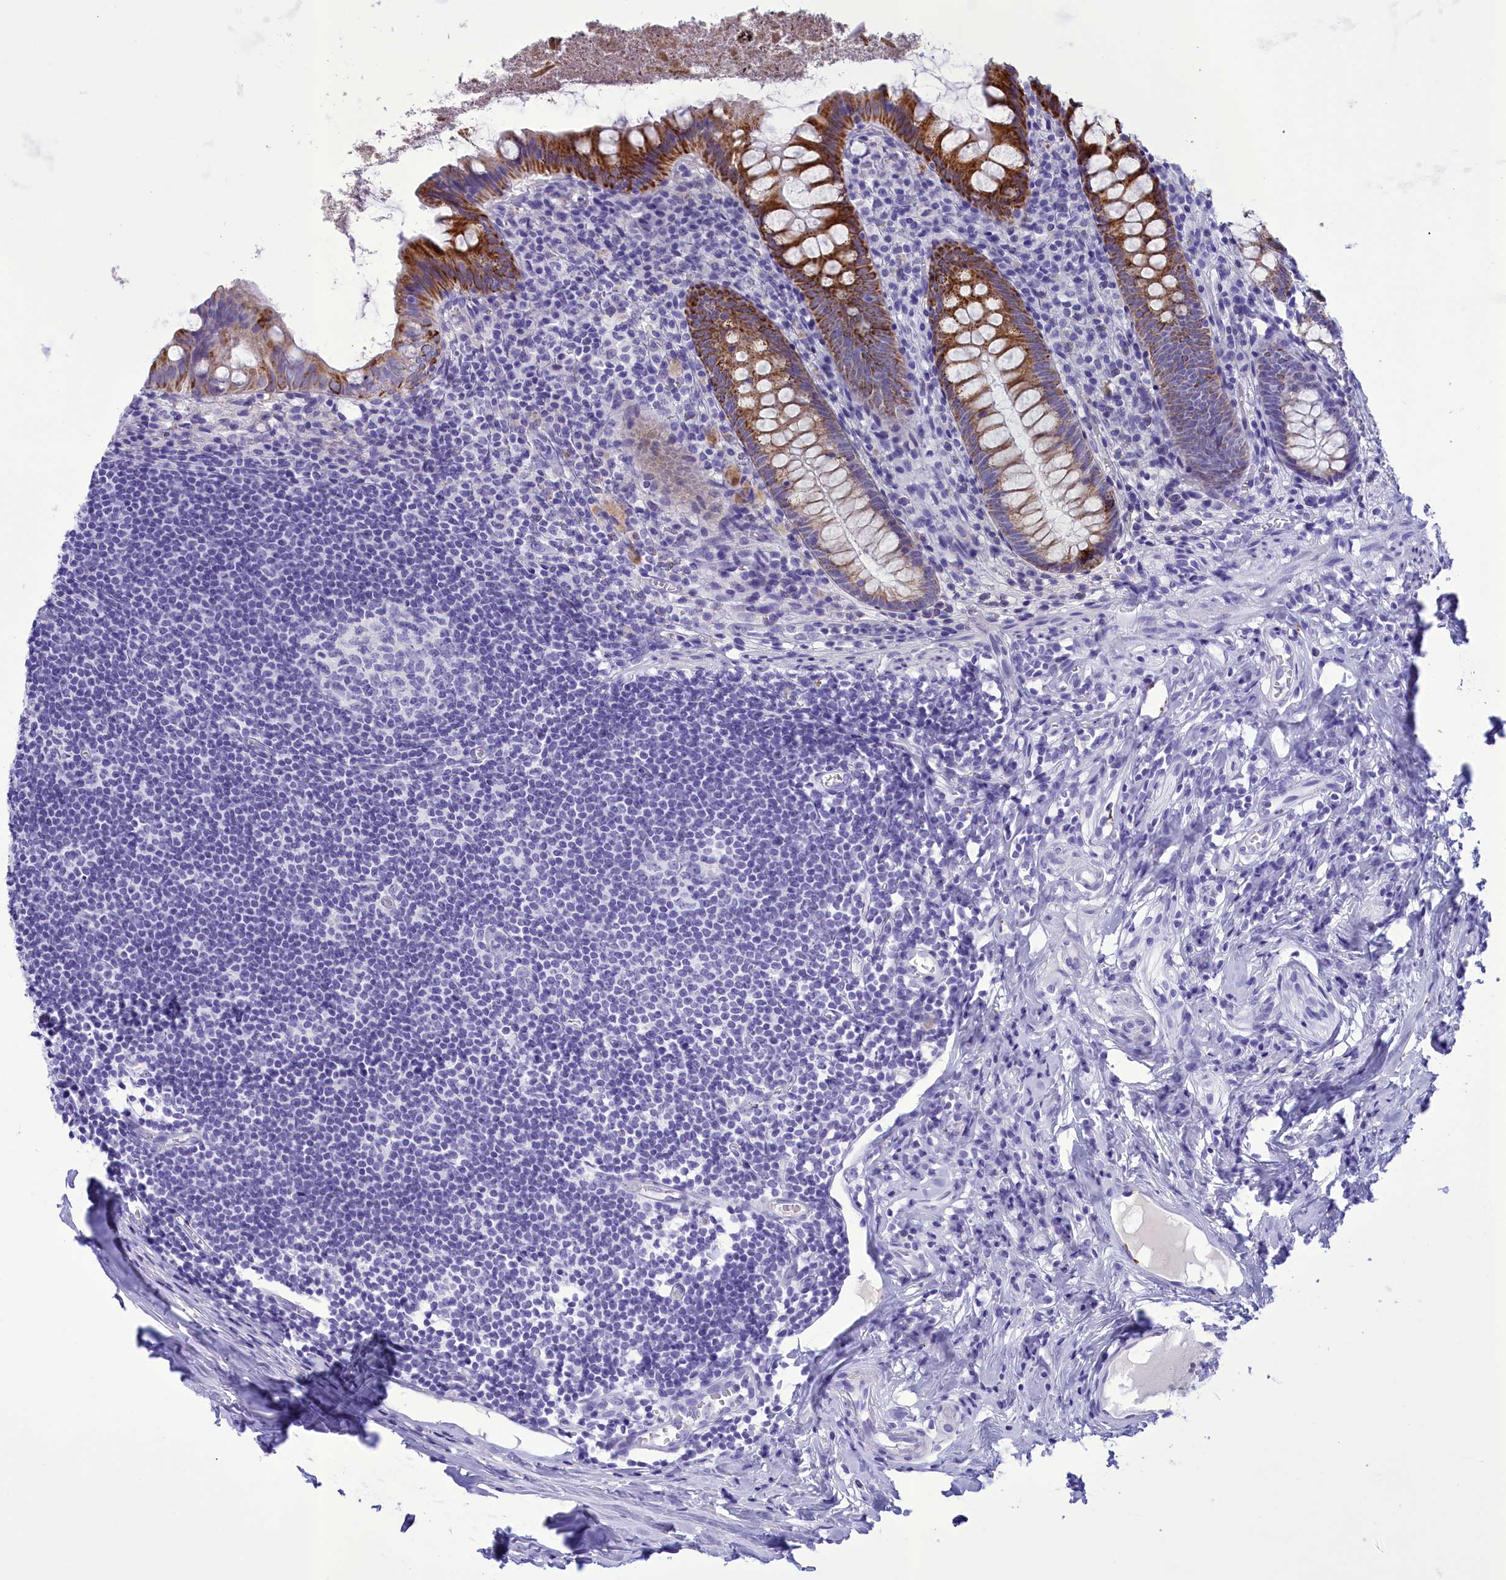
{"staining": {"intensity": "strong", "quantity": "25%-75%", "location": "cytoplasmic/membranous"}, "tissue": "appendix", "cell_type": "Glandular cells", "image_type": "normal", "snomed": [{"axis": "morphology", "description": "Normal tissue, NOS"}, {"axis": "topography", "description": "Appendix"}], "caption": "Strong cytoplasmic/membranous staining for a protein is identified in about 25%-75% of glandular cells of normal appendix using immunohistochemistry (IHC).", "gene": "BRI3", "patient": {"sex": "female", "age": 51}}